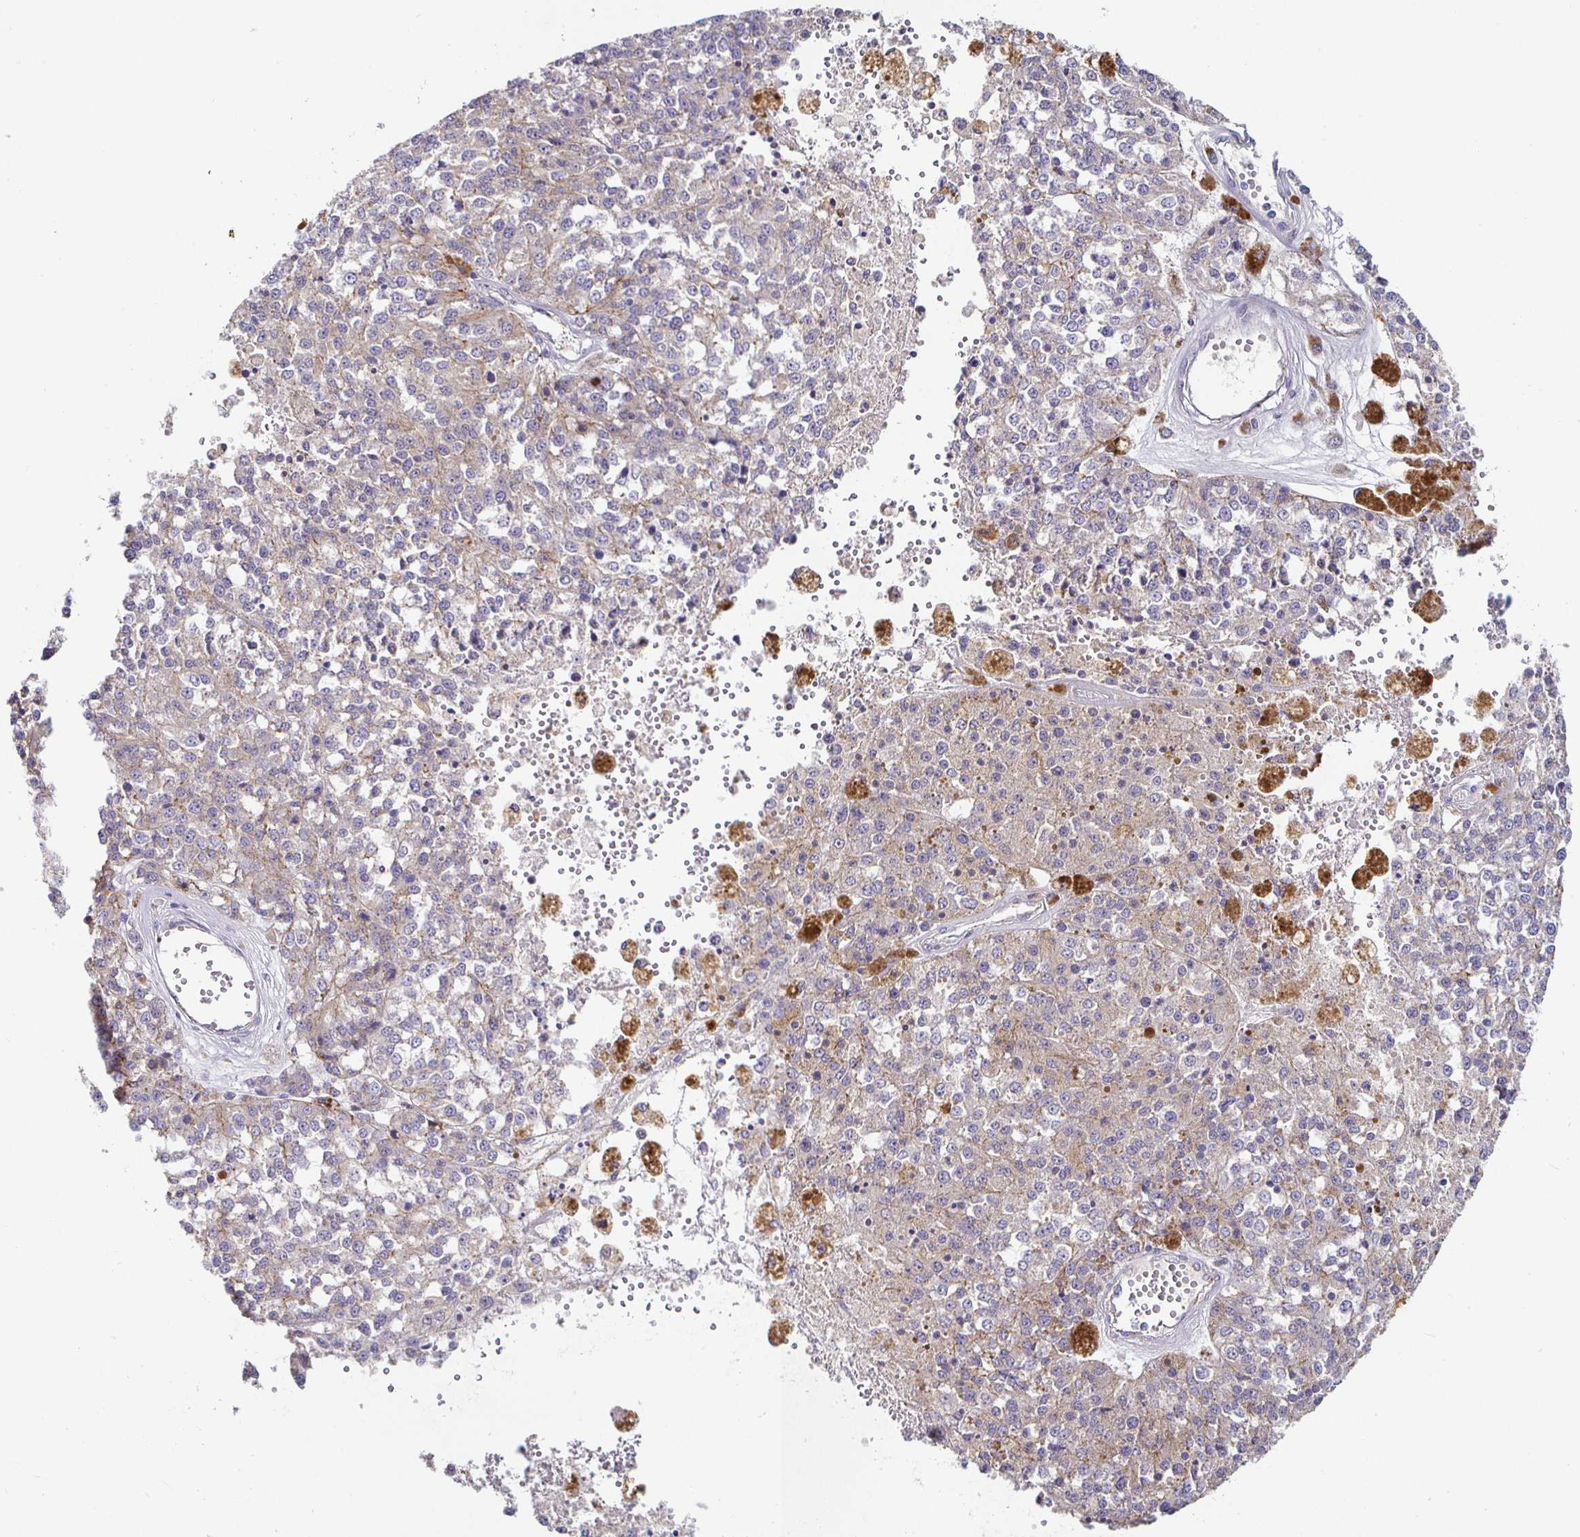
{"staining": {"intensity": "weak", "quantity": "<25%", "location": "cytoplasmic/membranous"}, "tissue": "melanoma", "cell_type": "Tumor cells", "image_type": "cancer", "snomed": [{"axis": "morphology", "description": "Malignant melanoma, Metastatic site"}, {"axis": "topography", "description": "Lymph node"}], "caption": "An immunohistochemistry micrograph of melanoma is shown. There is no staining in tumor cells of melanoma.", "gene": "PIWIL3", "patient": {"sex": "female", "age": 64}}